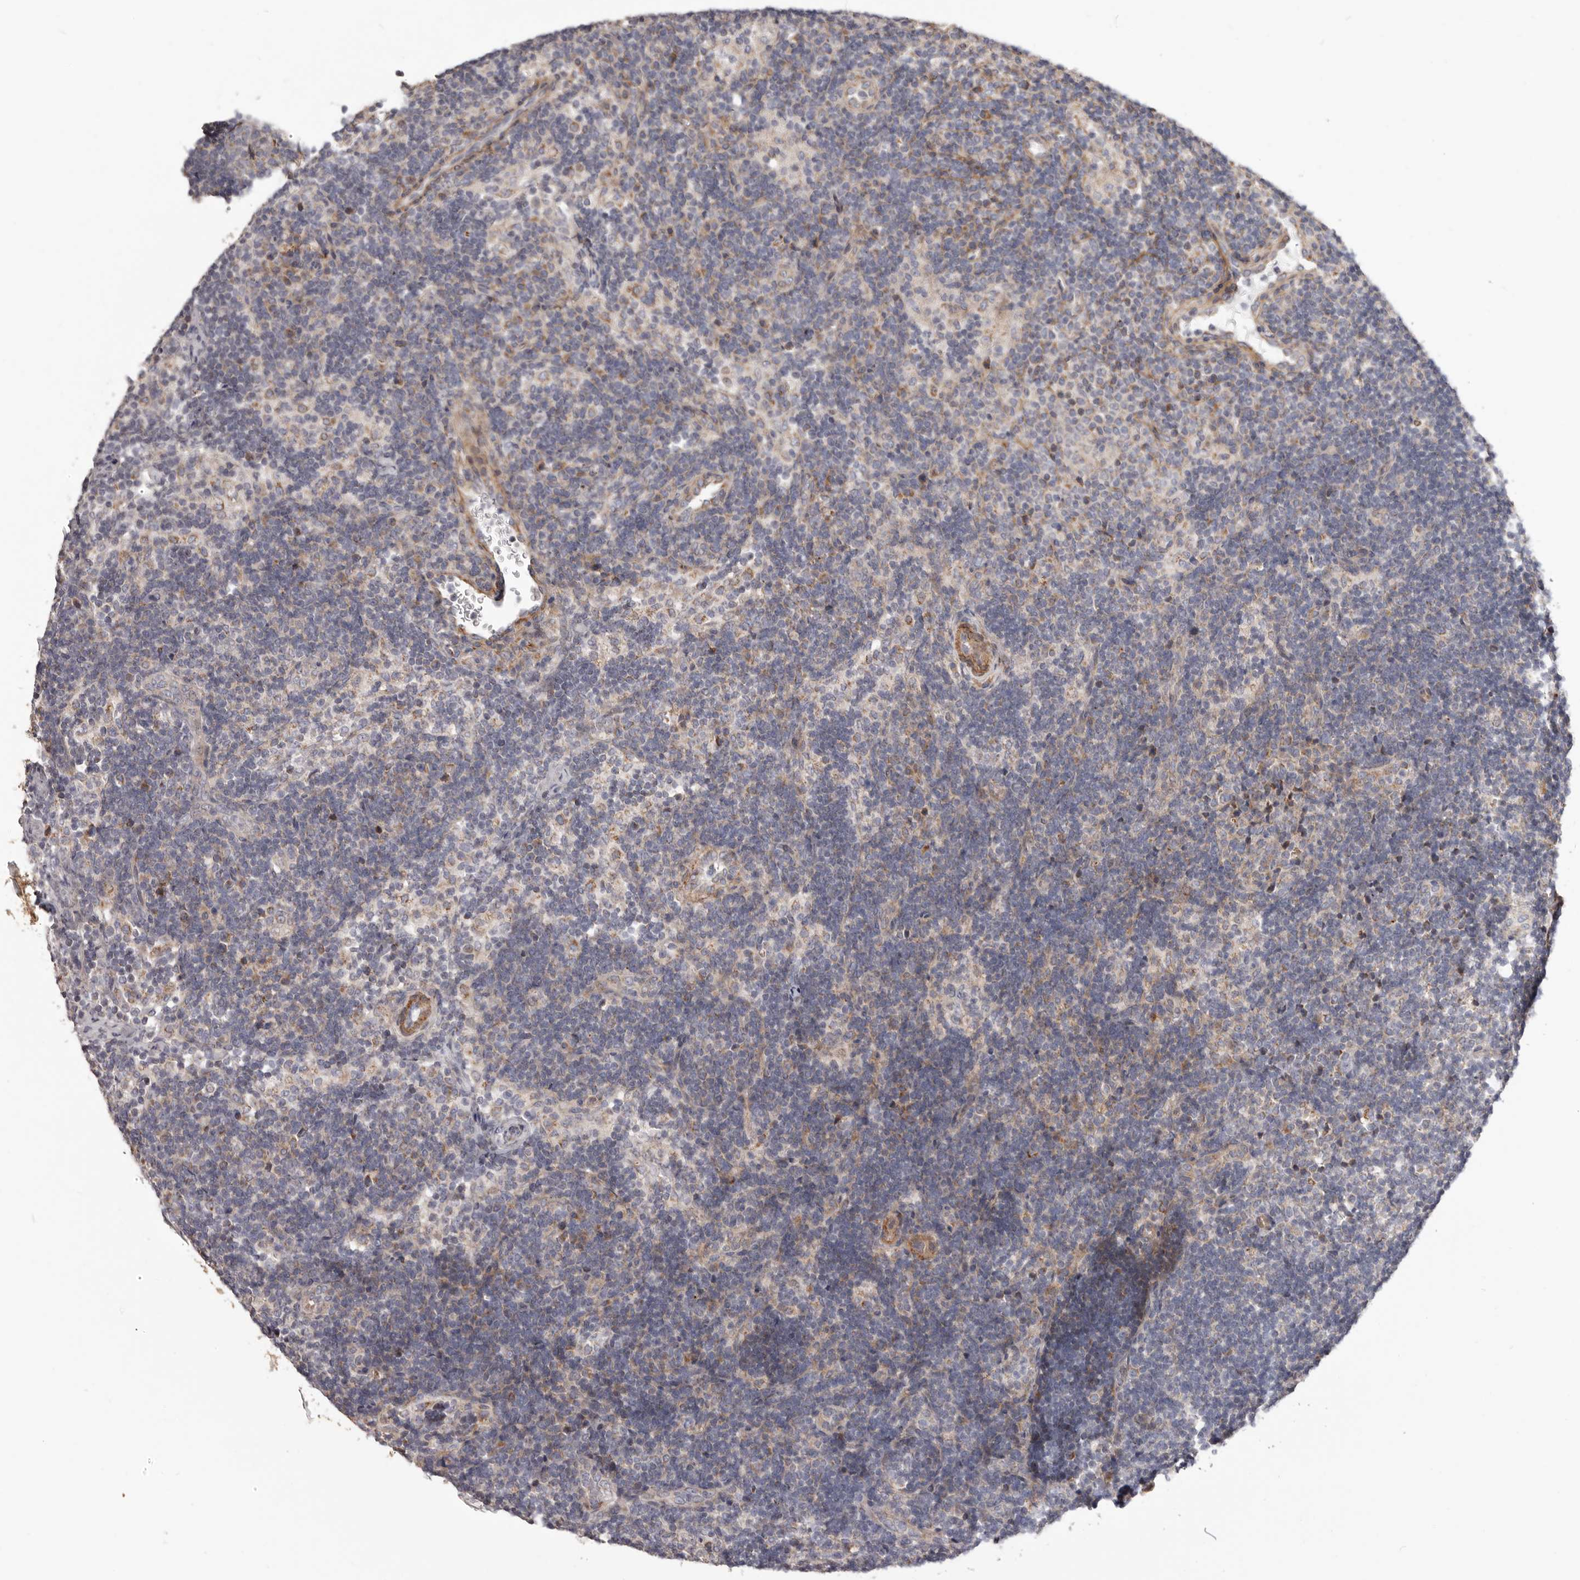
{"staining": {"intensity": "weak", "quantity": "<25%", "location": "cytoplasmic/membranous"}, "tissue": "lymph node", "cell_type": "Germinal center cells", "image_type": "normal", "snomed": [{"axis": "morphology", "description": "Normal tissue, NOS"}, {"axis": "topography", "description": "Lymph node"}], "caption": "The micrograph reveals no significant positivity in germinal center cells of lymph node. (DAB (3,3'-diaminobenzidine) immunohistochemistry visualized using brightfield microscopy, high magnification).", "gene": "MRPS10", "patient": {"sex": "female", "age": 22}}